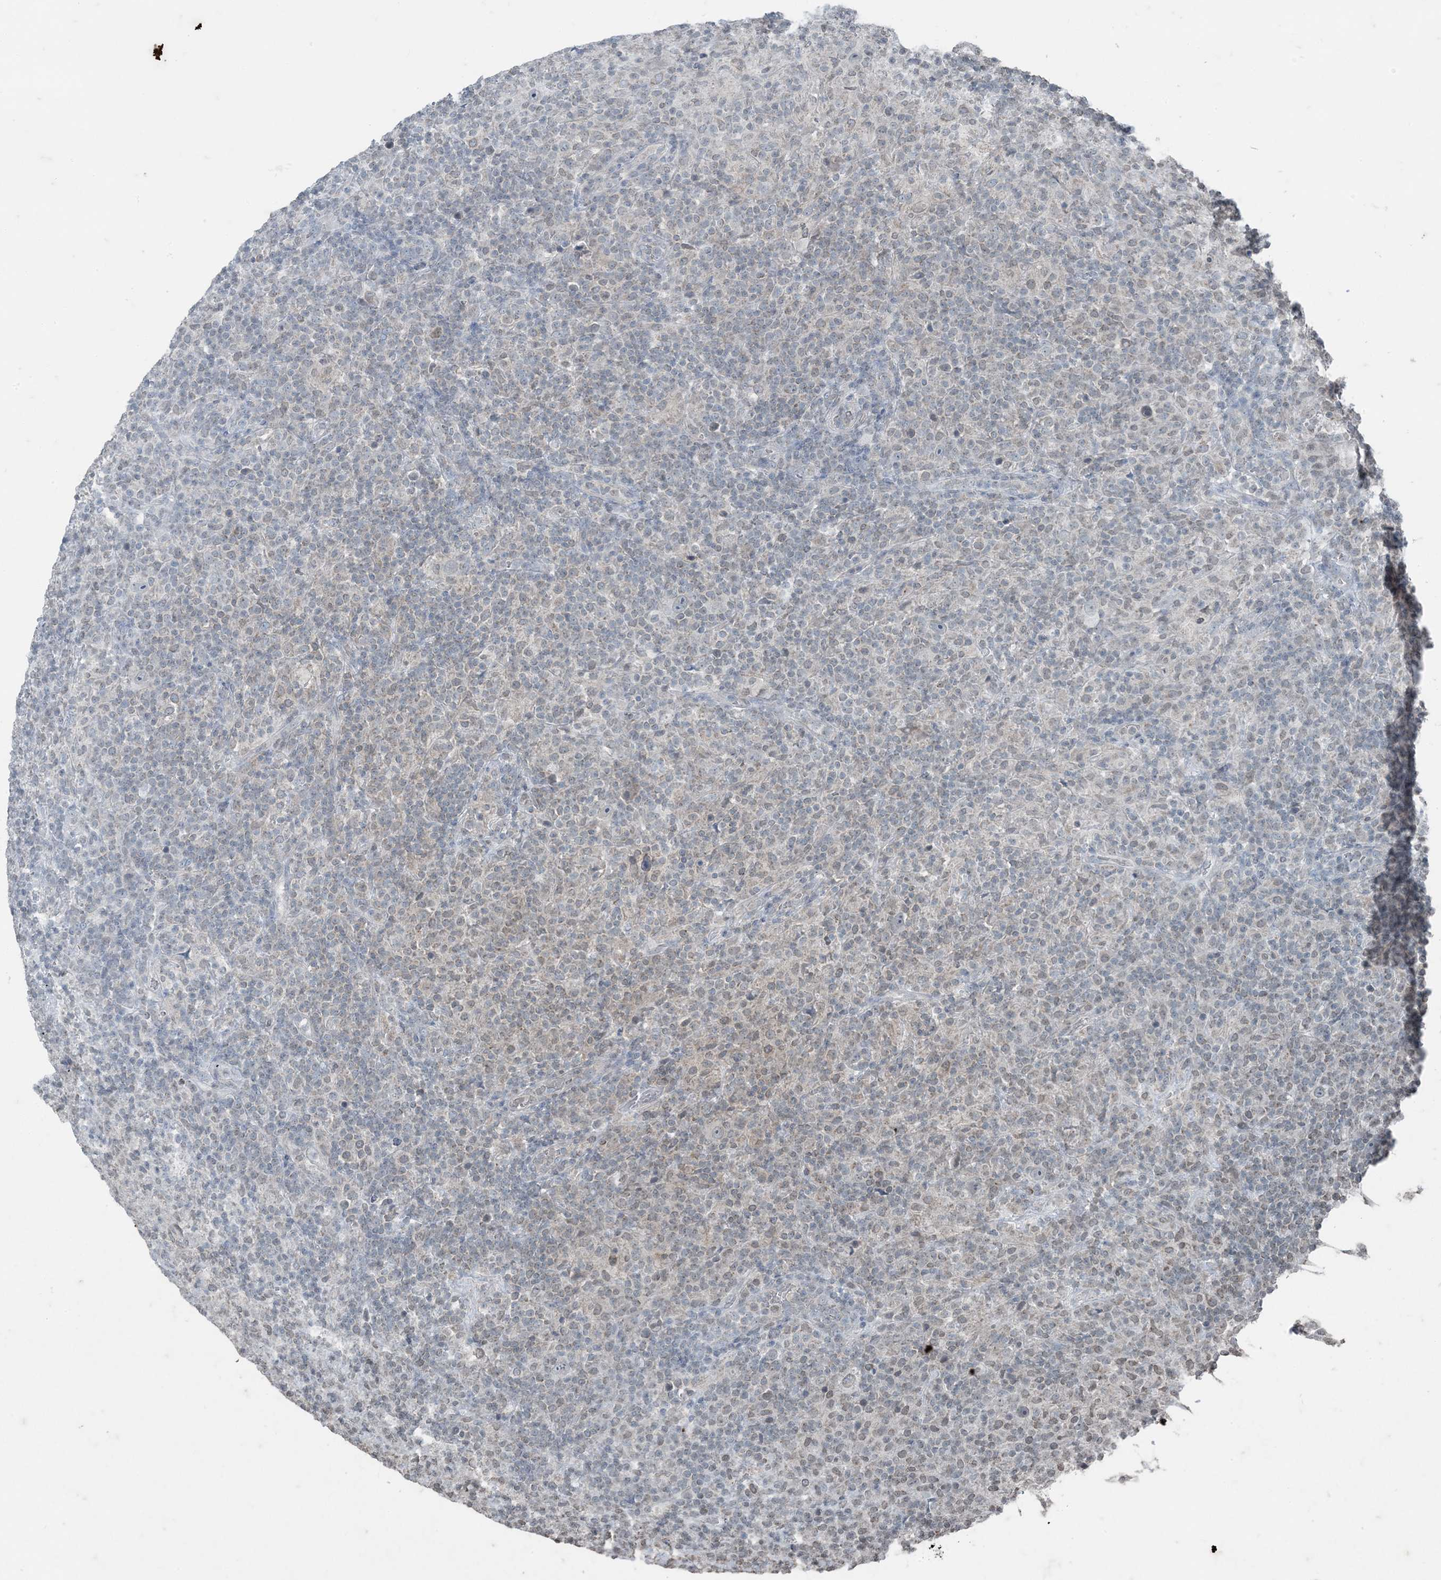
{"staining": {"intensity": "negative", "quantity": "none", "location": "none"}, "tissue": "lymphoma", "cell_type": "Tumor cells", "image_type": "cancer", "snomed": [{"axis": "morphology", "description": "Hodgkin's disease, NOS"}, {"axis": "topography", "description": "Lymph node"}], "caption": "Immunohistochemical staining of Hodgkin's disease shows no significant positivity in tumor cells. Brightfield microscopy of immunohistochemistry (IHC) stained with DAB (brown) and hematoxylin (blue), captured at high magnification.", "gene": "GNL1", "patient": {"sex": "male", "age": 70}}